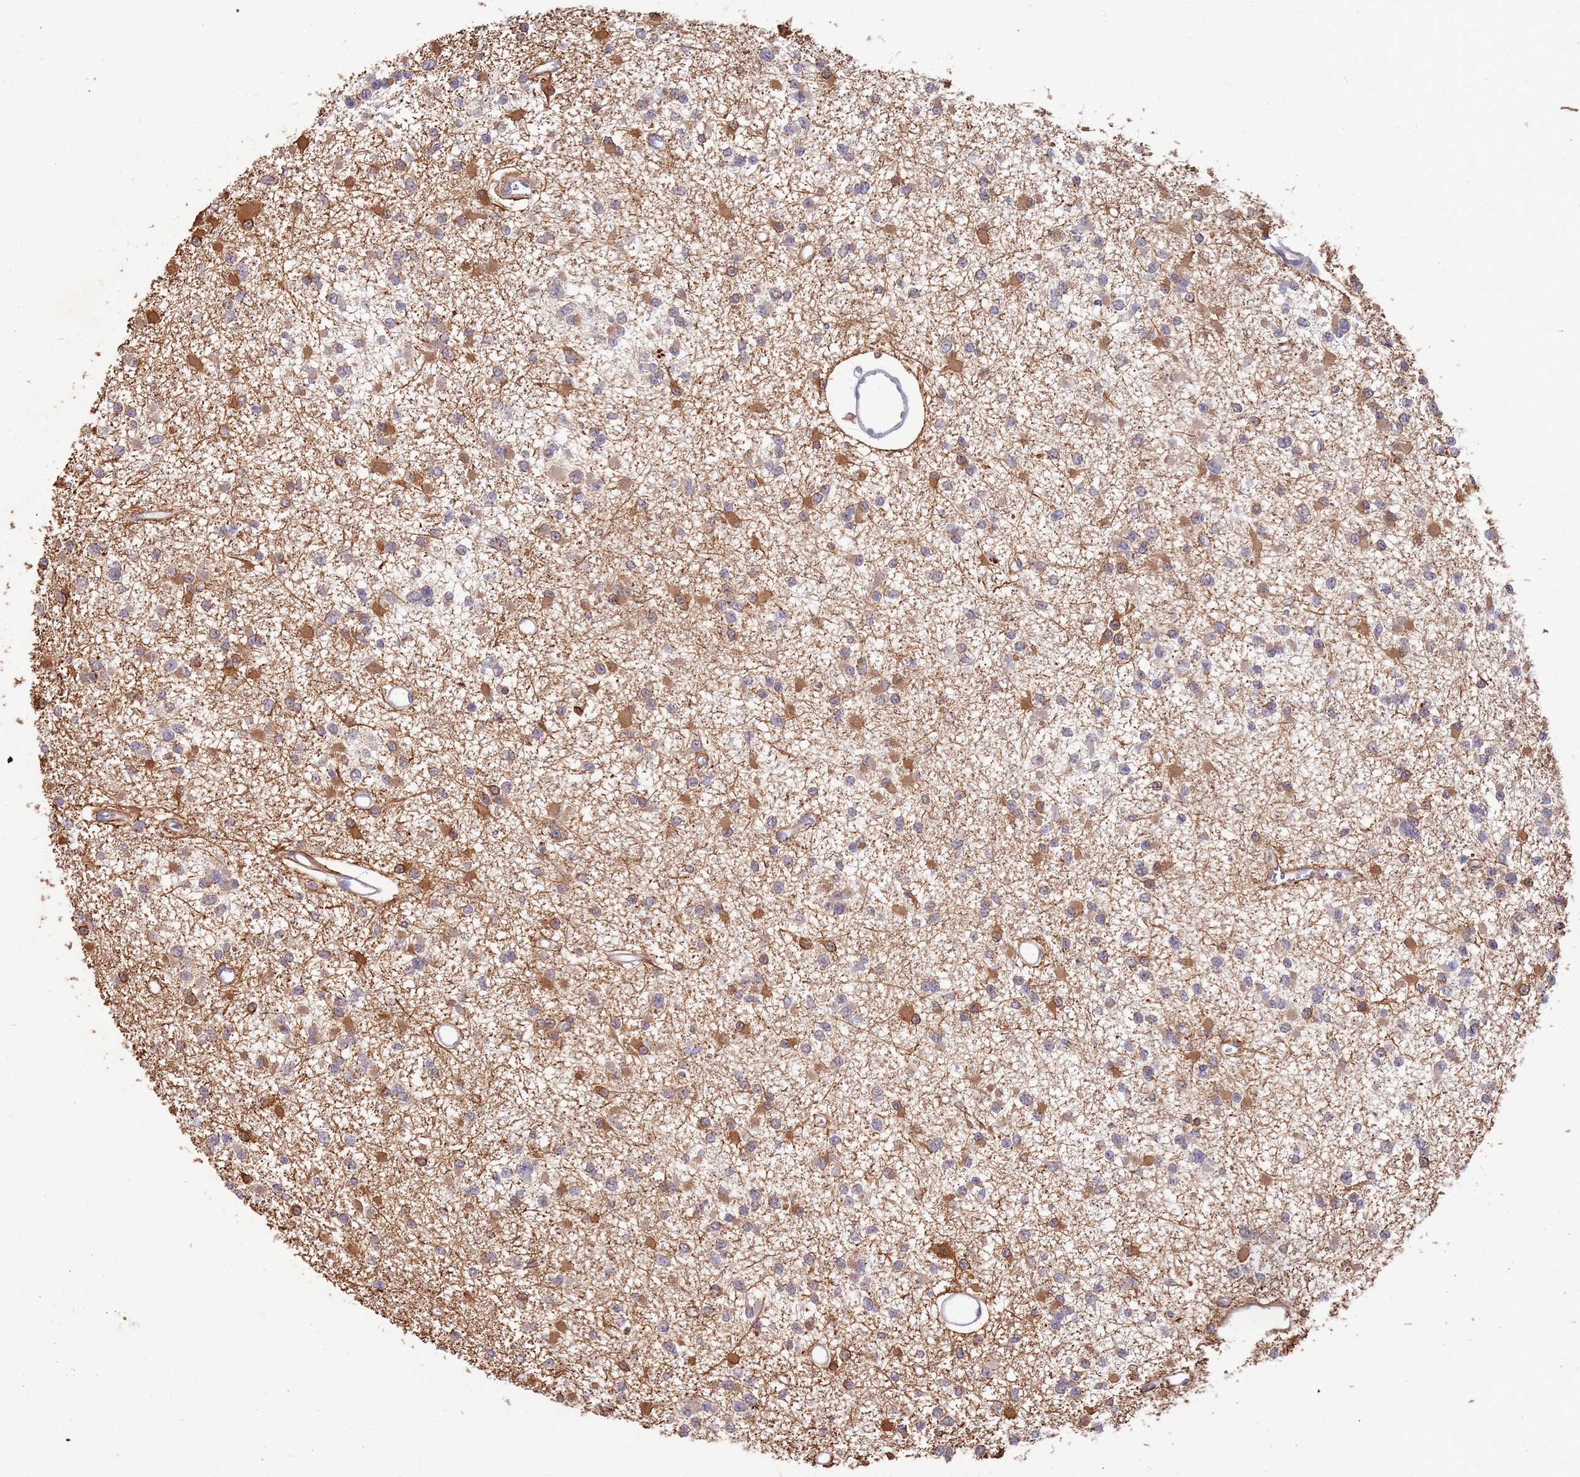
{"staining": {"intensity": "moderate", "quantity": "<25%", "location": "cytoplasmic/membranous"}, "tissue": "glioma", "cell_type": "Tumor cells", "image_type": "cancer", "snomed": [{"axis": "morphology", "description": "Glioma, malignant, Low grade"}, {"axis": "topography", "description": "Brain"}], "caption": "Moderate cytoplasmic/membranous expression for a protein is appreciated in about <25% of tumor cells of glioma using immunohistochemistry.", "gene": "MPEG1", "patient": {"sex": "female", "age": 22}}